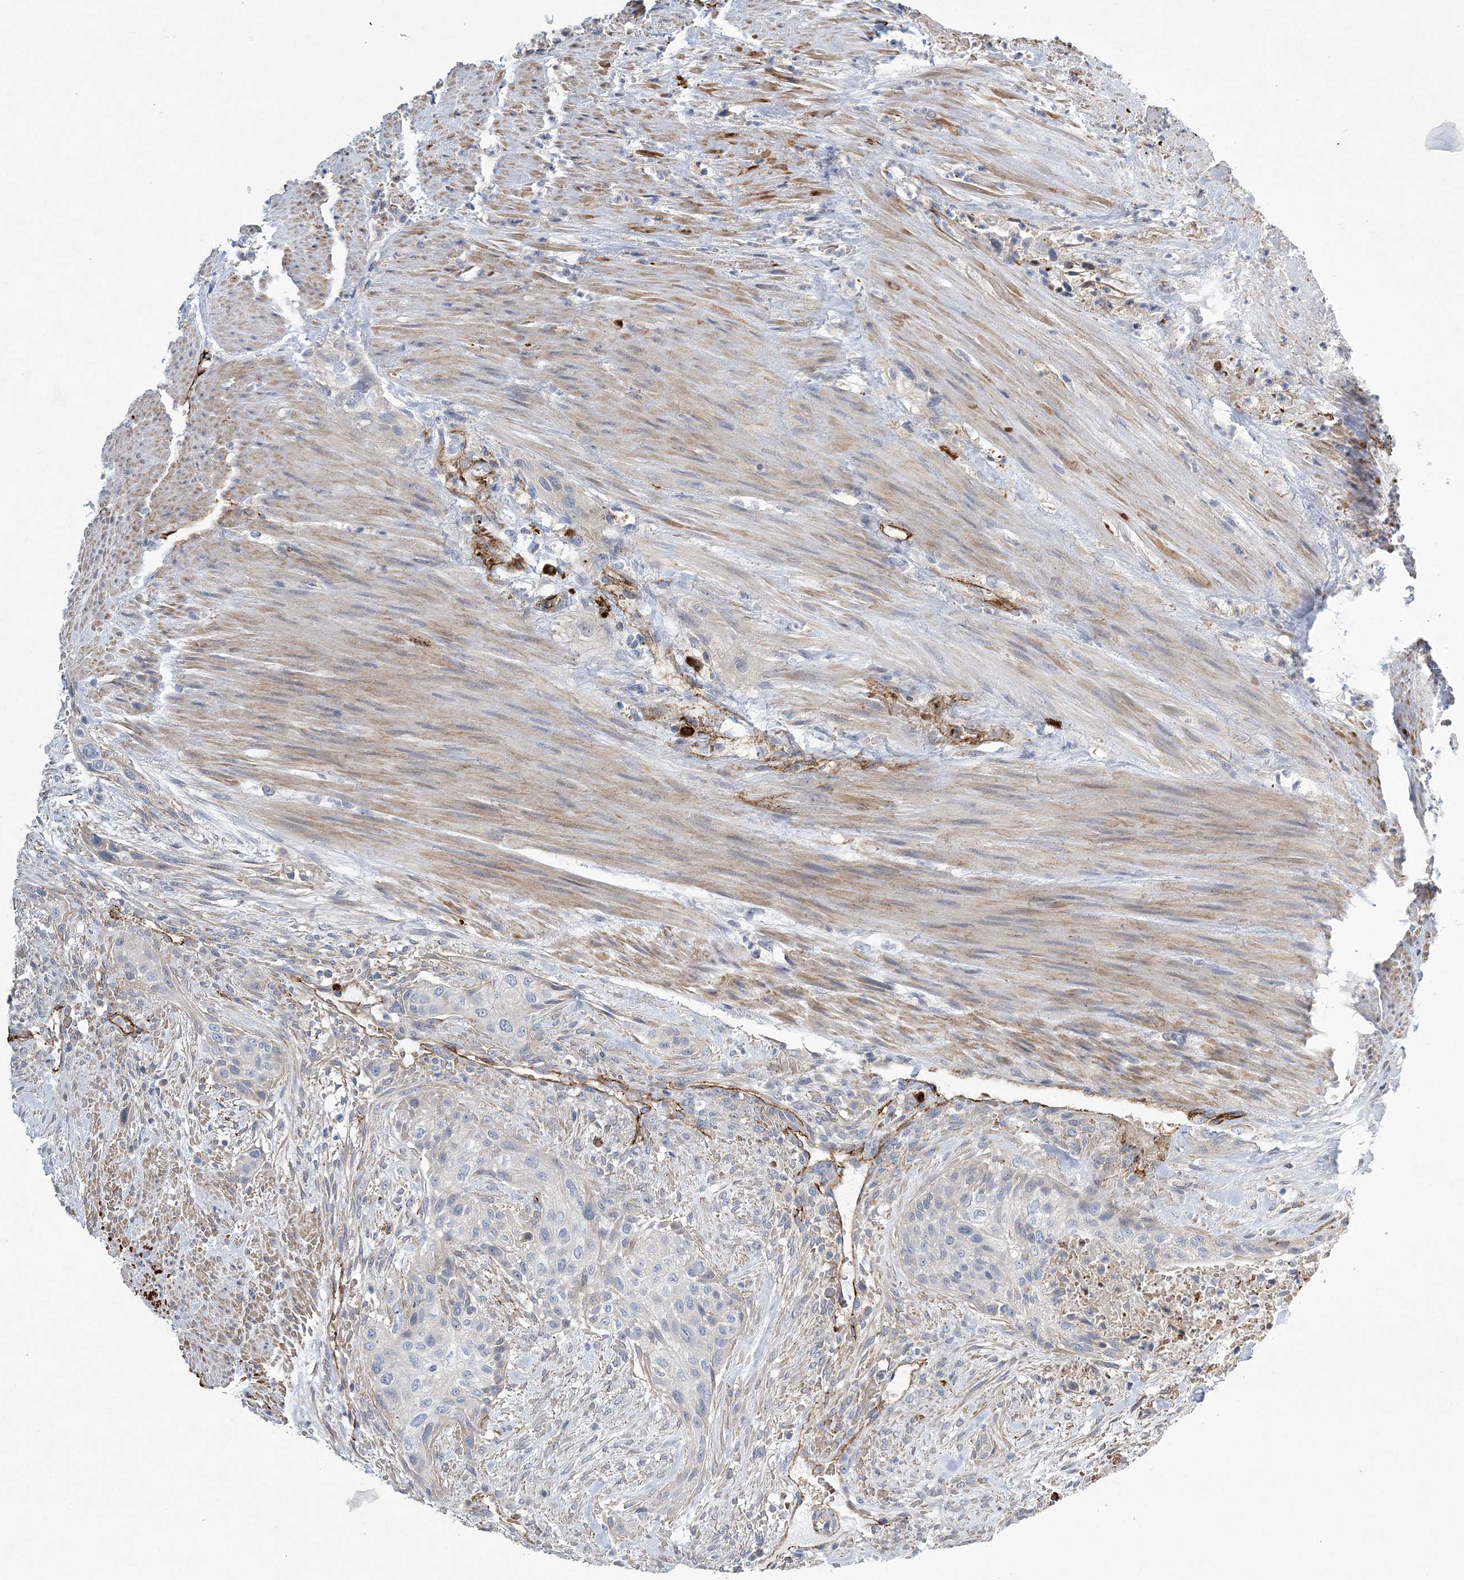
{"staining": {"intensity": "negative", "quantity": "none", "location": "none"}, "tissue": "urothelial cancer", "cell_type": "Tumor cells", "image_type": "cancer", "snomed": [{"axis": "morphology", "description": "Urothelial carcinoma, High grade"}, {"axis": "topography", "description": "Urinary bladder"}], "caption": "Urothelial cancer stained for a protein using immunohistochemistry shows no staining tumor cells.", "gene": "CALN1", "patient": {"sex": "male", "age": 35}}